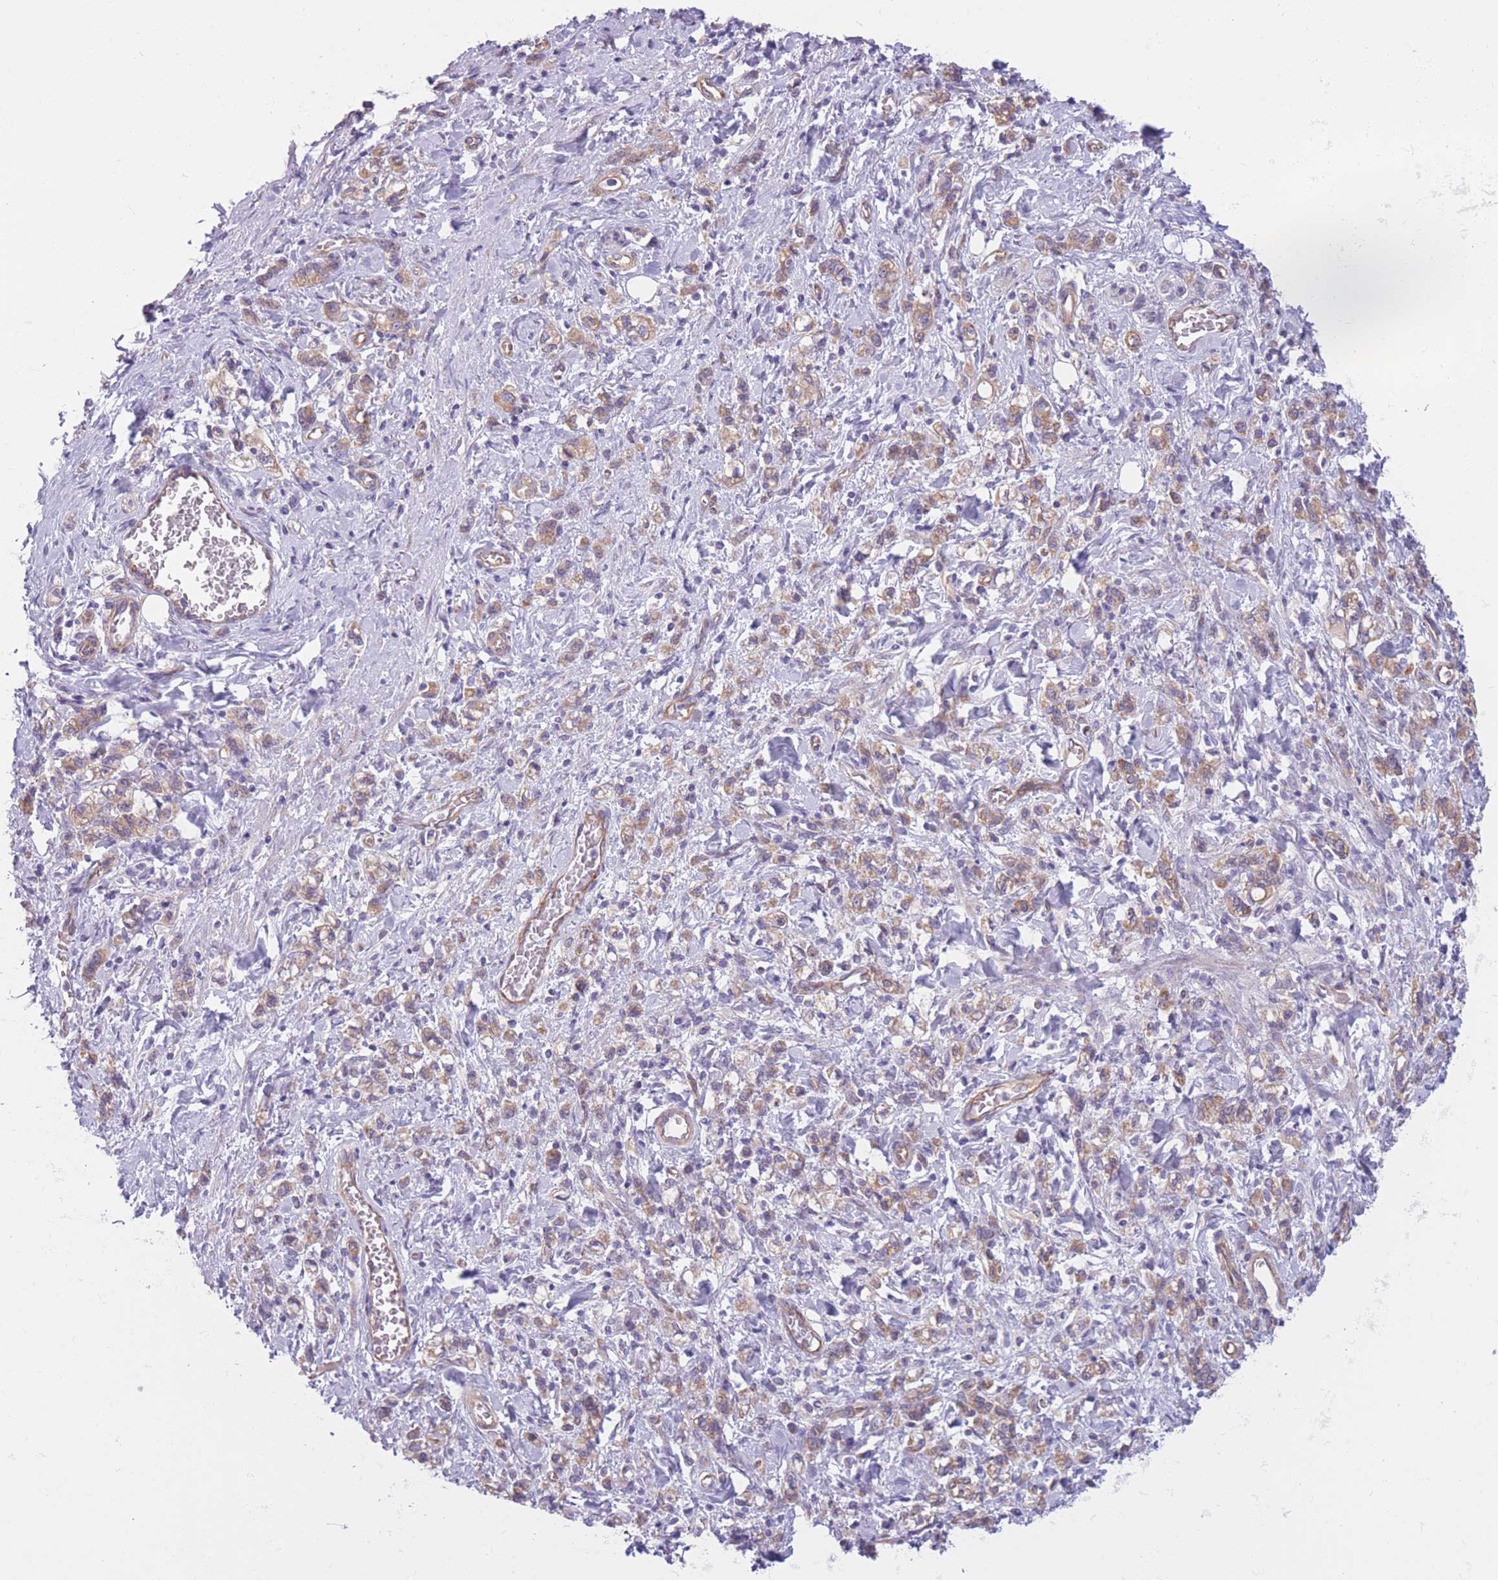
{"staining": {"intensity": "weak", "quantity": ">75%", "location": "cytoplasmic/membranous"}, "tissue": "stomach cancer", "cell_type": "Tumor cells", "image_type": "cancer", "snomed": [{"axis": "morphology", "description": "Adenocarcinoma, NOS"}, {"axis": "topography", "description": "Stomach"}], "caption": "Weak cytoplasmic/membranous expression is identified in approximately >75% of tumor cells in stomach cancer.", "gene": "SERPINB3", "patient": {"sex": "male", "age": 77}}